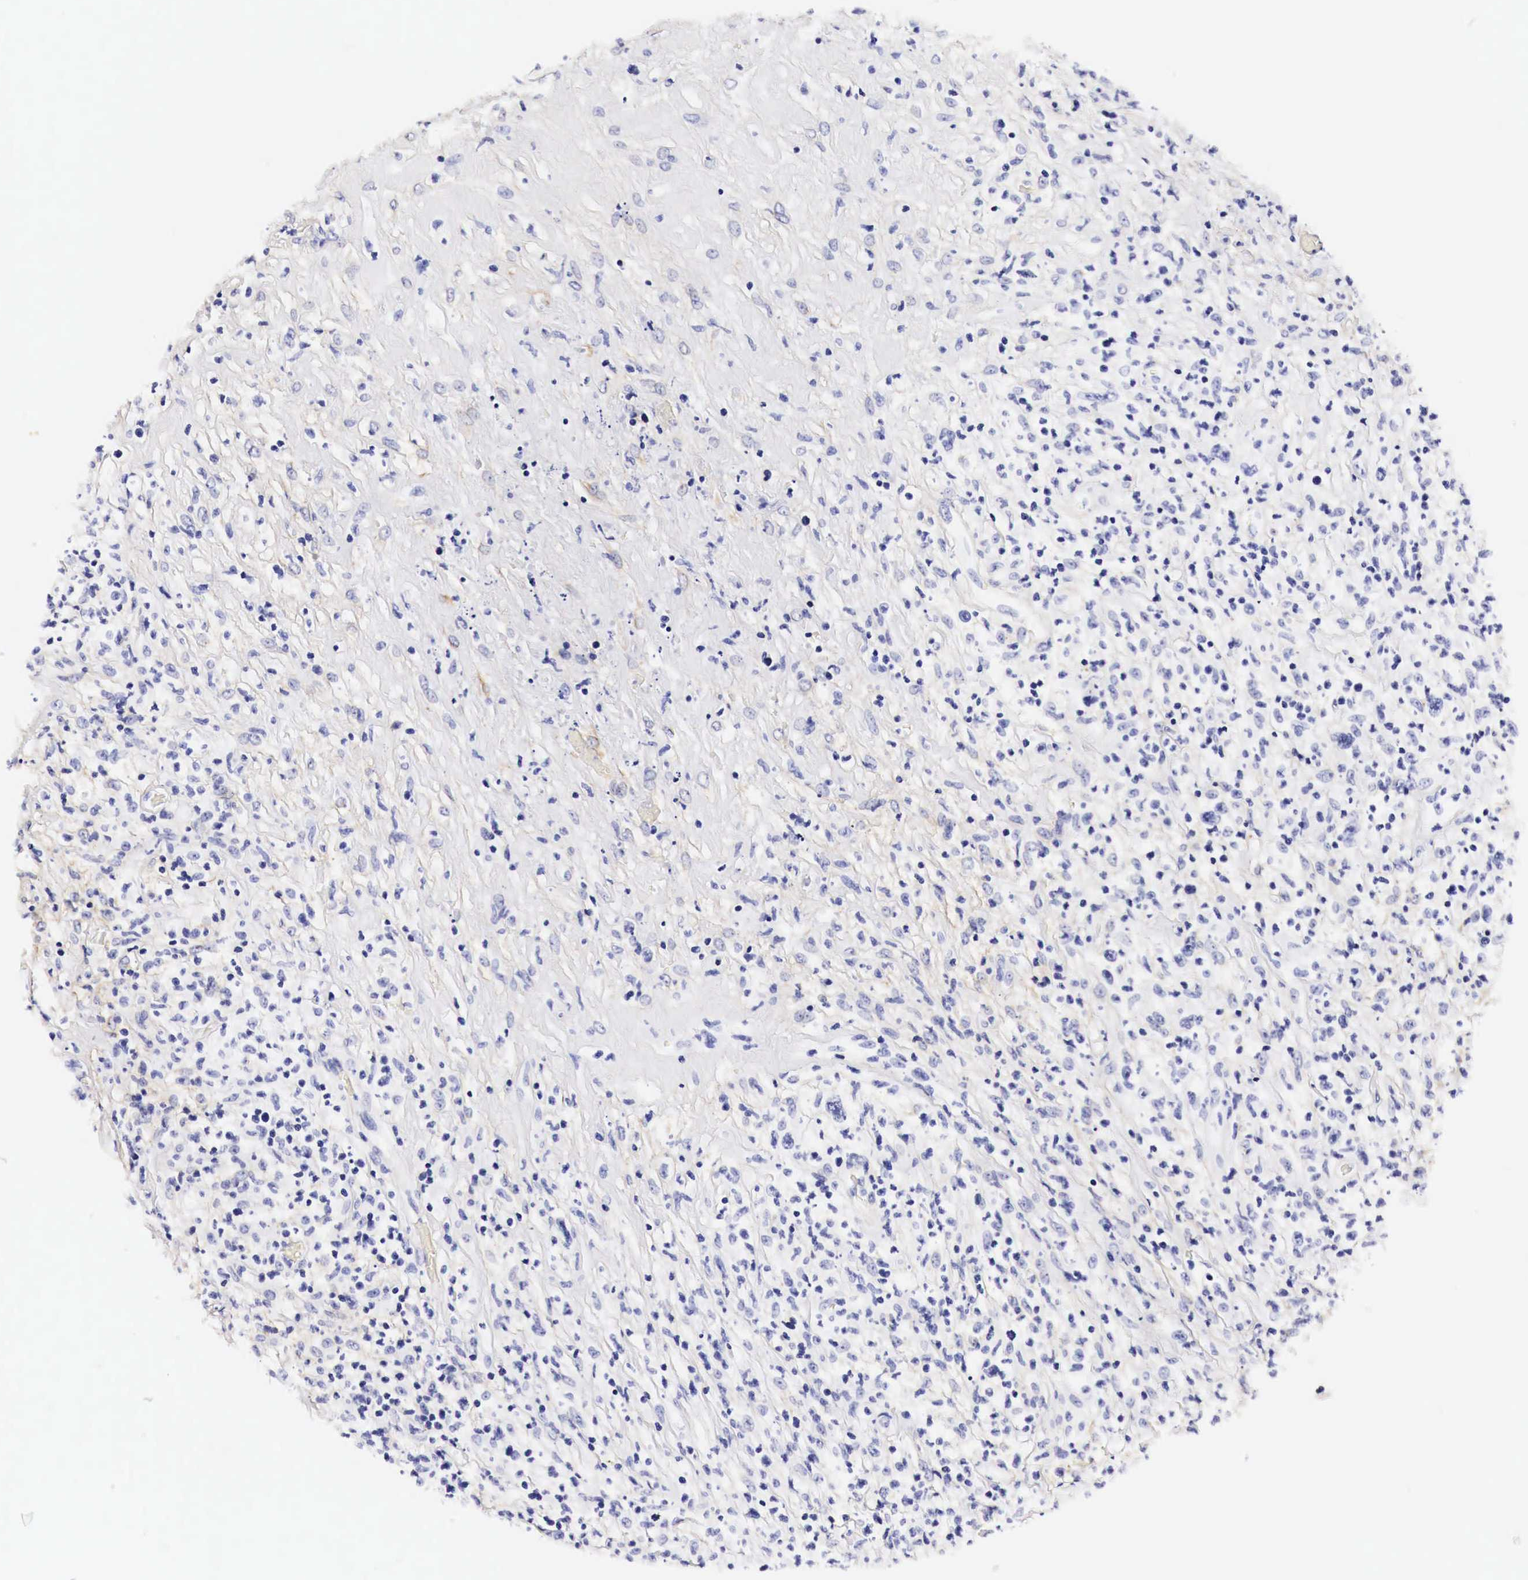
{"staining": {"intensity": "negative", "quantity": "none", "location": "none"}, "tissue": "lymphoma", "cell_type": "Tumor cells", "image_type": "cancer", "snomed": [{"axis": "morphology", "description": "Hodgkin's disease, NOS"}, {"axis": "topography", "description": "Lymph node"}], "caption": "A high-resolution photomicrograph shows IHC staining of Hodgkin's disease, which reveals no significant positivity in tumor cells.", "gene": "EGFR", "patient": {"sex": "male", "age": 46}}